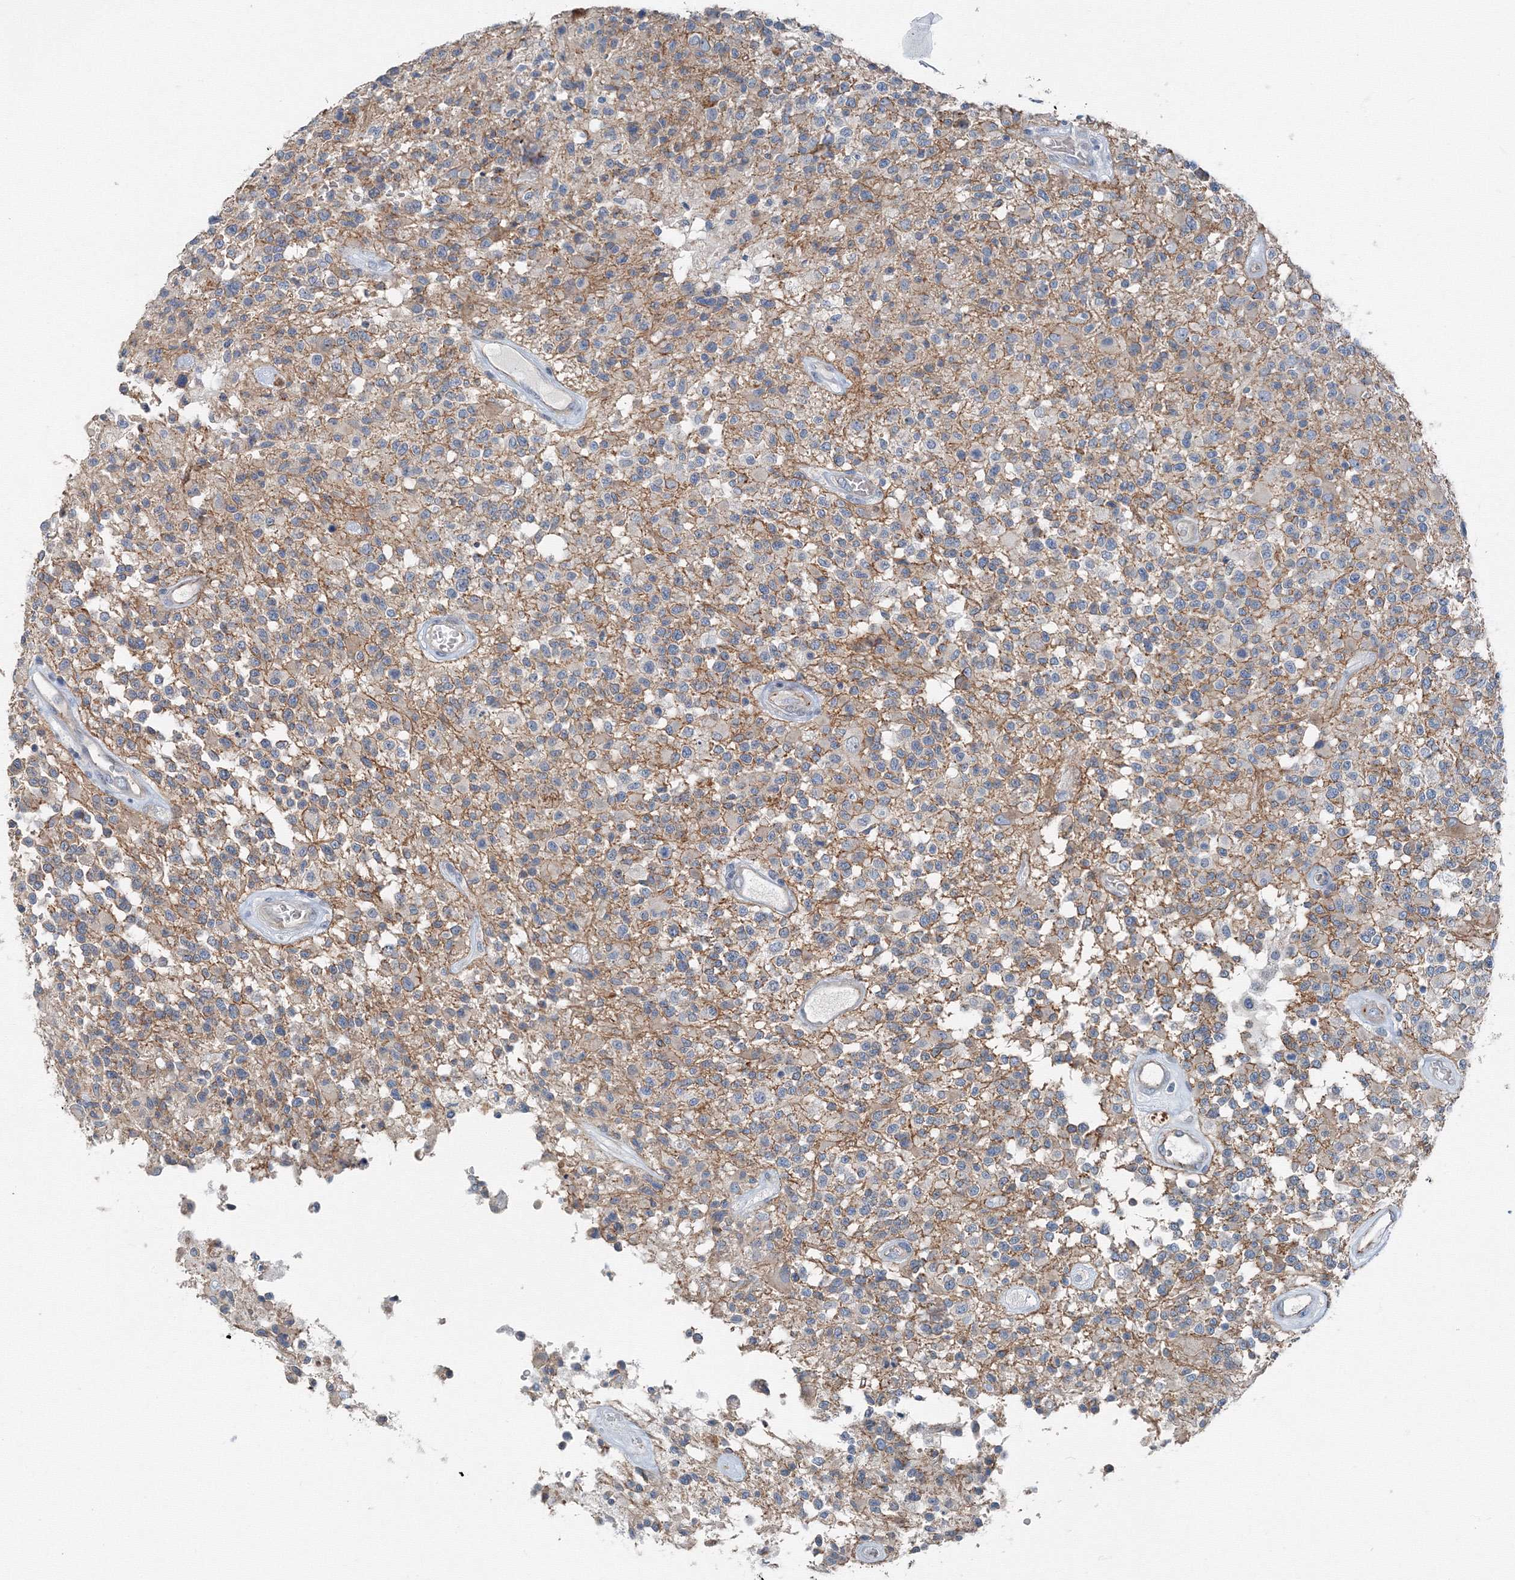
{"staining": {"intensity": "negative", "quantity": "none", "location": "none"}, "tissue": "glioma", "cell_type": "Tumor cells", "image_type": "cancer", "snomed": [{"axis": "morphology", "description": "Glioma, malignant, High grade"}, {"axis": "morphology", "description": "Glioblastoma, NOS"}, {"axis": "topography", "description": "Brain"}], "caption": "The photomicrograph demonstrates no staining of tumor cells in glioblastoma. (DAB immunohistochemistry (IHC), high magnification).", "gene": "AASDH", "patient": {"sex": "male", "age": 60}}